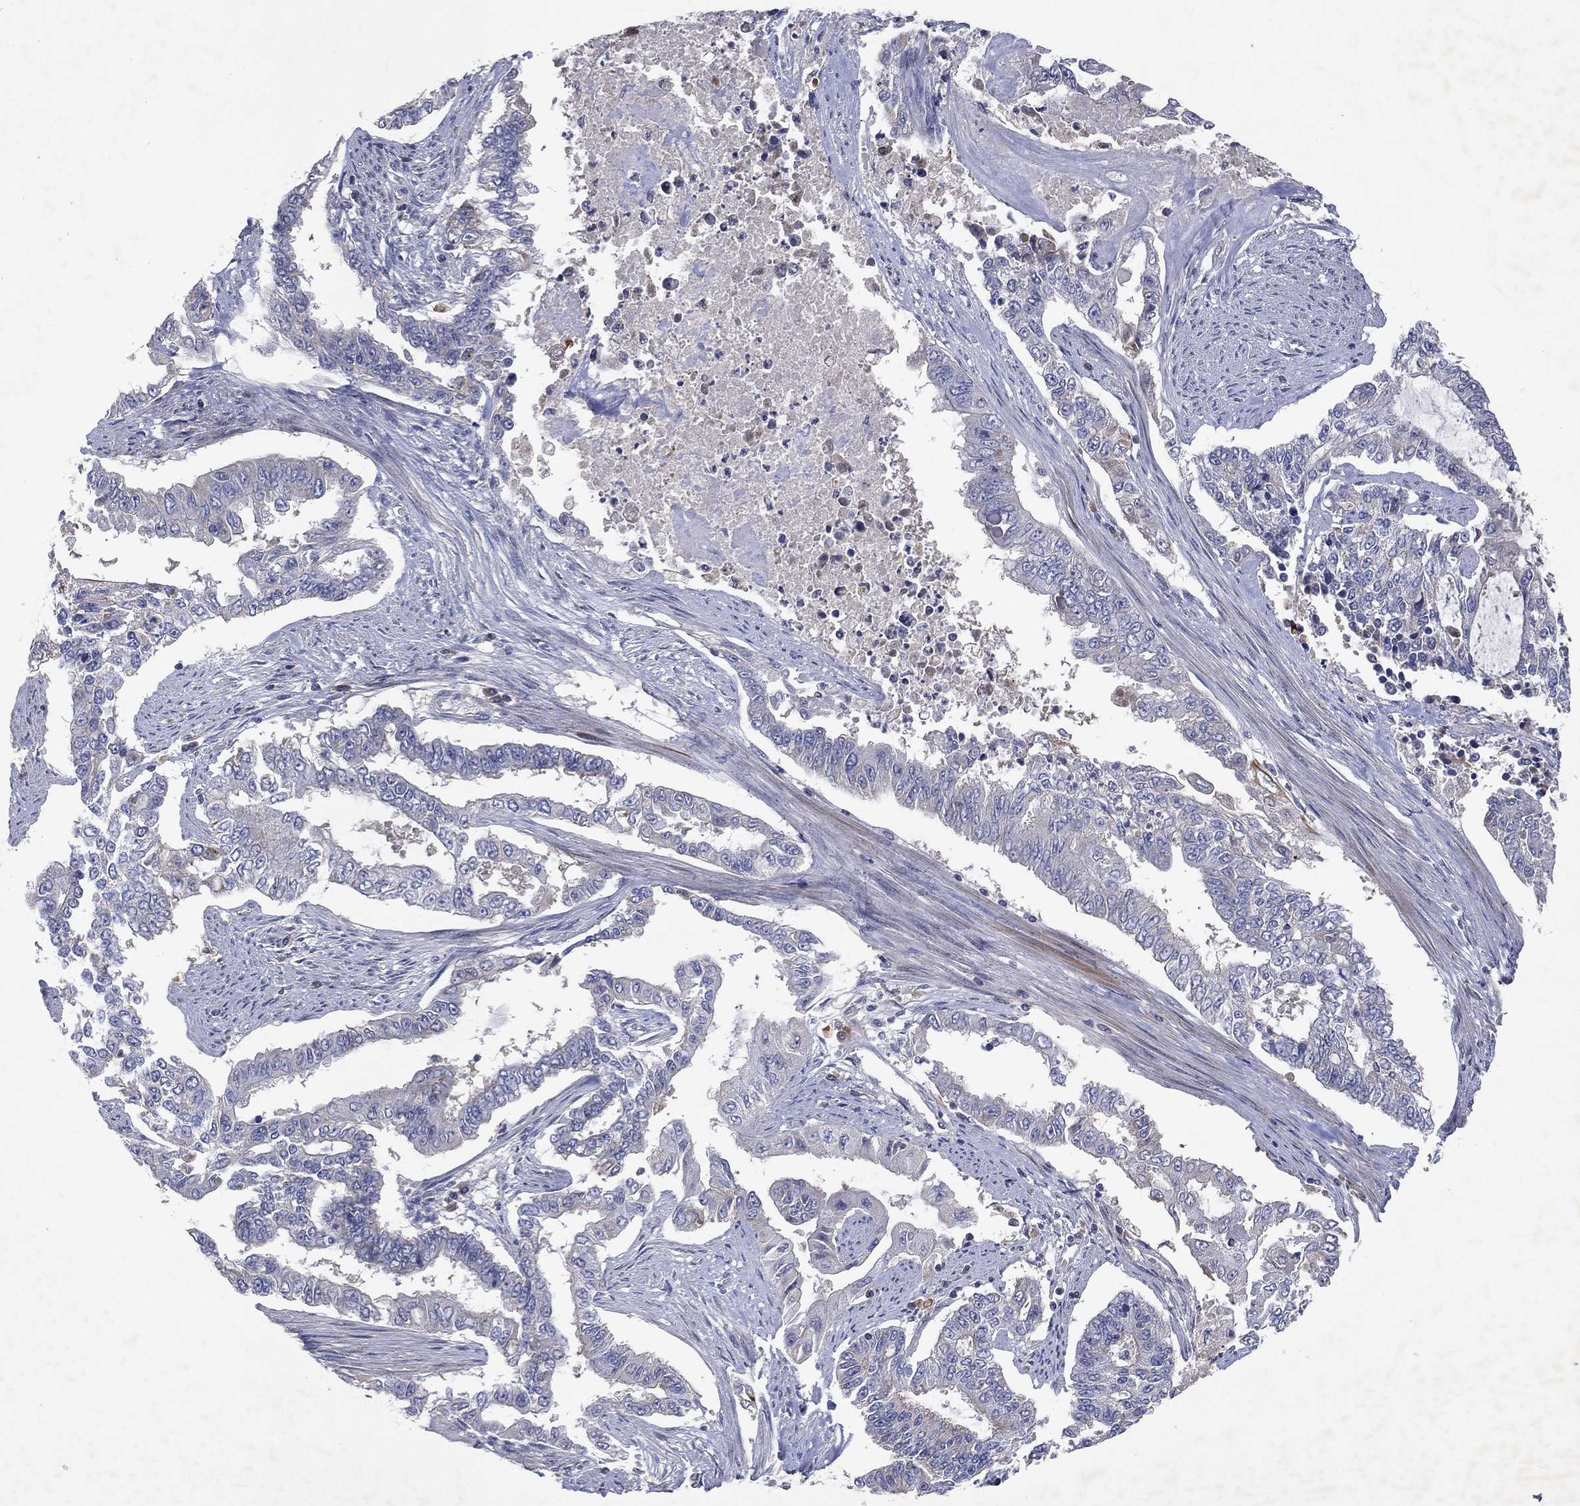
{"staining": {"intensity": "negative", "quantity": "none", "location": "none"}, "tissue": "endometrial cancer", "cell_type": "Tumor cells", "image_type": "cancer", "snomed": [{"axis": "morphology", "description": "Adenocarcinoma, NOS"}, {"axis": "topography", "description": "Uterus"}], "caption": "Immunohistochemical staining of endometrial adenocarcinoma demonstrates no significant positivity in tumor cells. Nuclei are stained in blue.", "gene": "FLI1", "patient": {"sex": "female", "age": 59}}